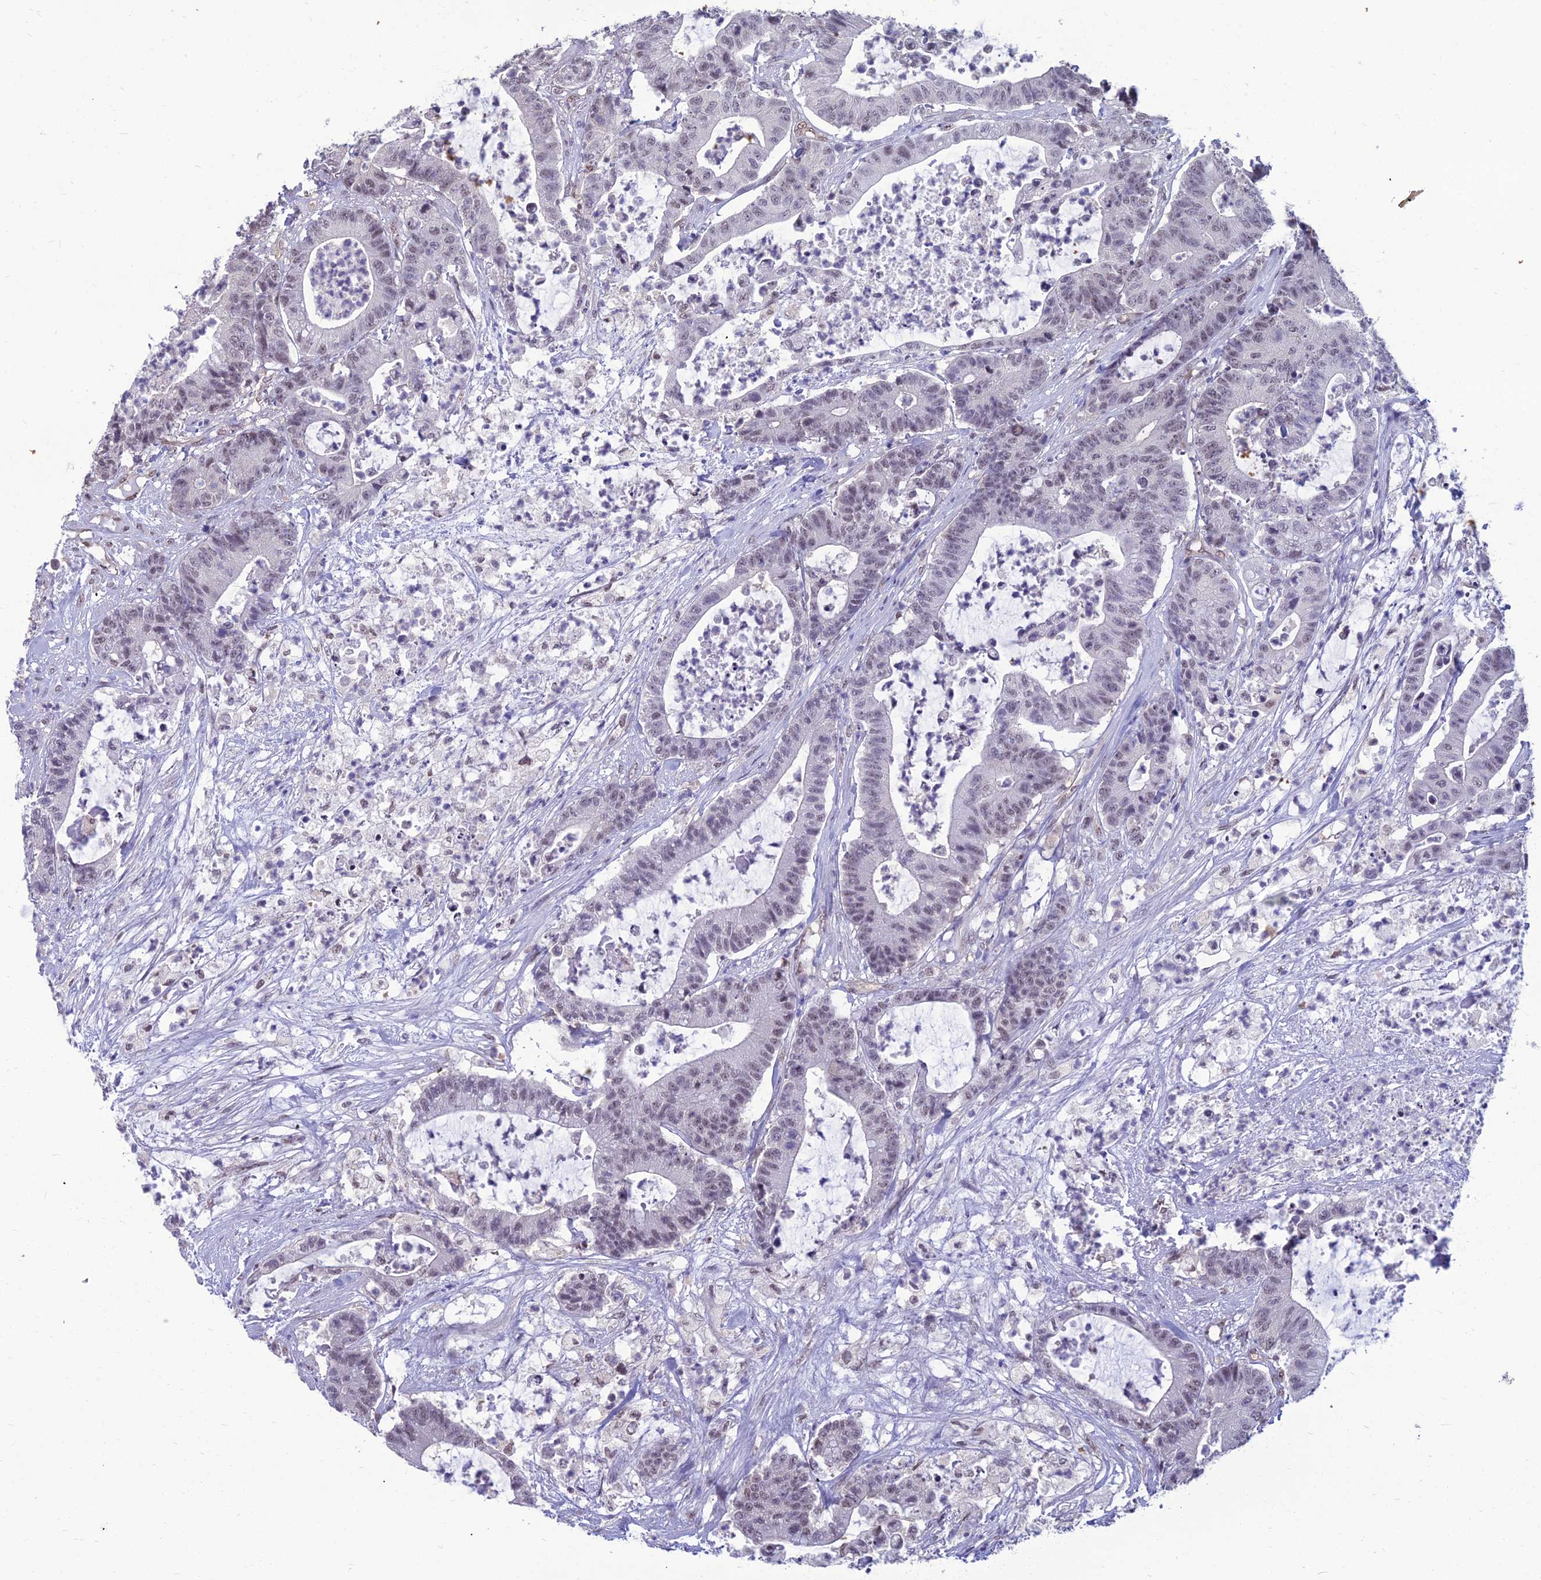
{"staining": {"intensity": "weak", "quantity": "25%-75%", "location": "nuclear"}, "tissue": "colorectal cancer", "cell_type": "Tumor cells", "image_type": "cancer", "snomed": [{"axis": "morphology", "description": "Adenocarcinoma, NOS"}, {"axis": "topography", "description": "Colon"}], "caption": "Adenocarcinoma (colorectal) stained with immunohistochemistry (IHC) exhibits weak nuclear positivity in approximately 25%-75% of tumor cells. (DAB (3,3'-diaminobenzidine) = brown stain, brightfield microscopy at high magnification).", "gene": "SRSF7", "patient": {"sex": "female", "age": 84}}